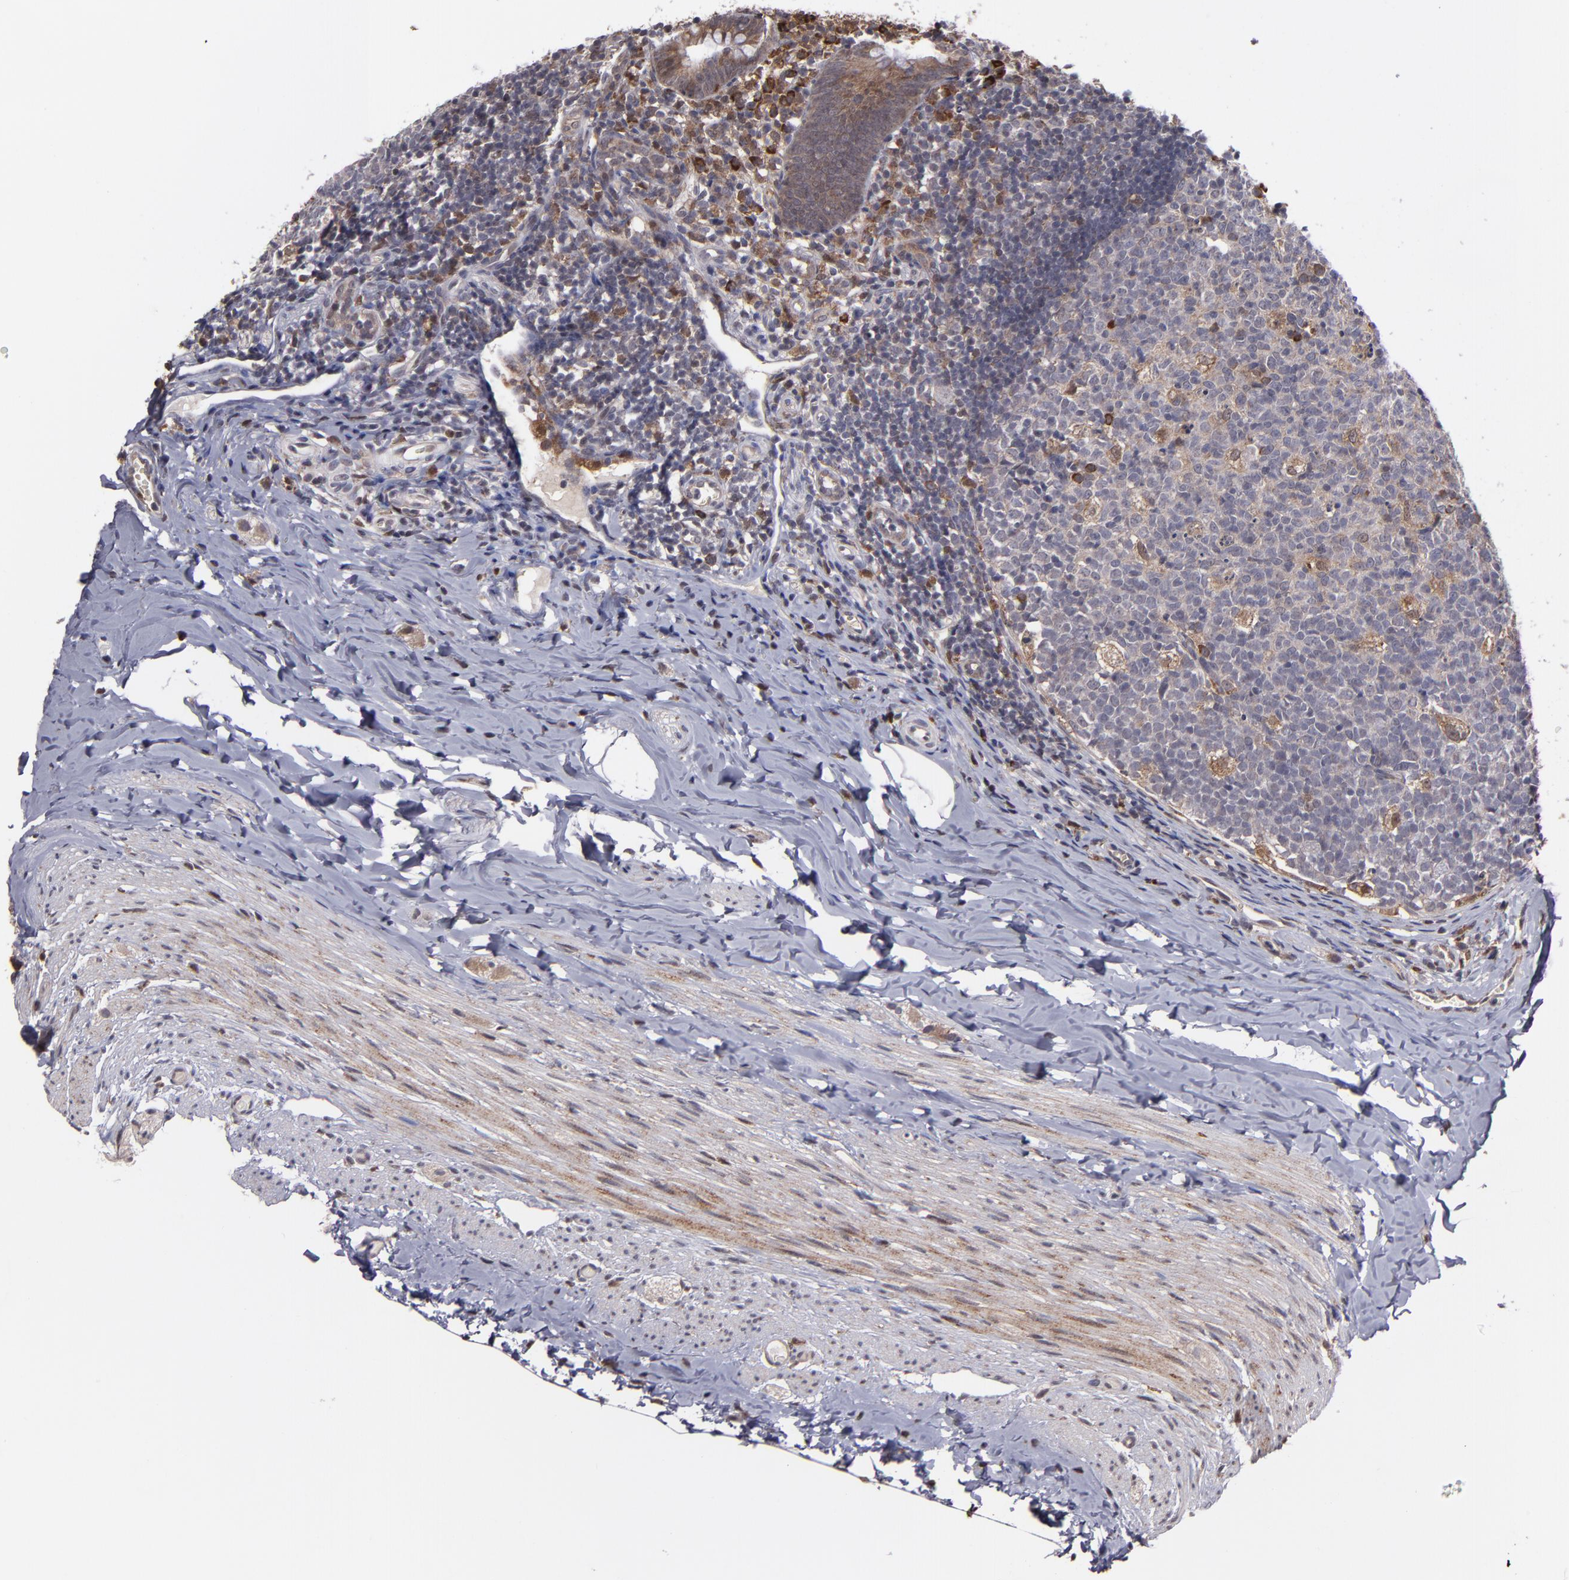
{"staining": {"intensity": "moderate", "quantity": ">75%", "location": "cytoplasmic/membranous"}, "tissue": "appendix", "cell_type": "Glandular cells", "image_type": "normal", "snomed": [{"axis": "morphology", "description": "Normal tissue, NOS"}, {"axis": "topography", "description": "Appendix"}], "caption": "Glandular cells demonstrate medium levels of moderate cytoplasmic/membranous staining in about >75% of cells in normal human appendix.", "gene": "CASP1", "patient": {"sex": "female", "age": 9}}